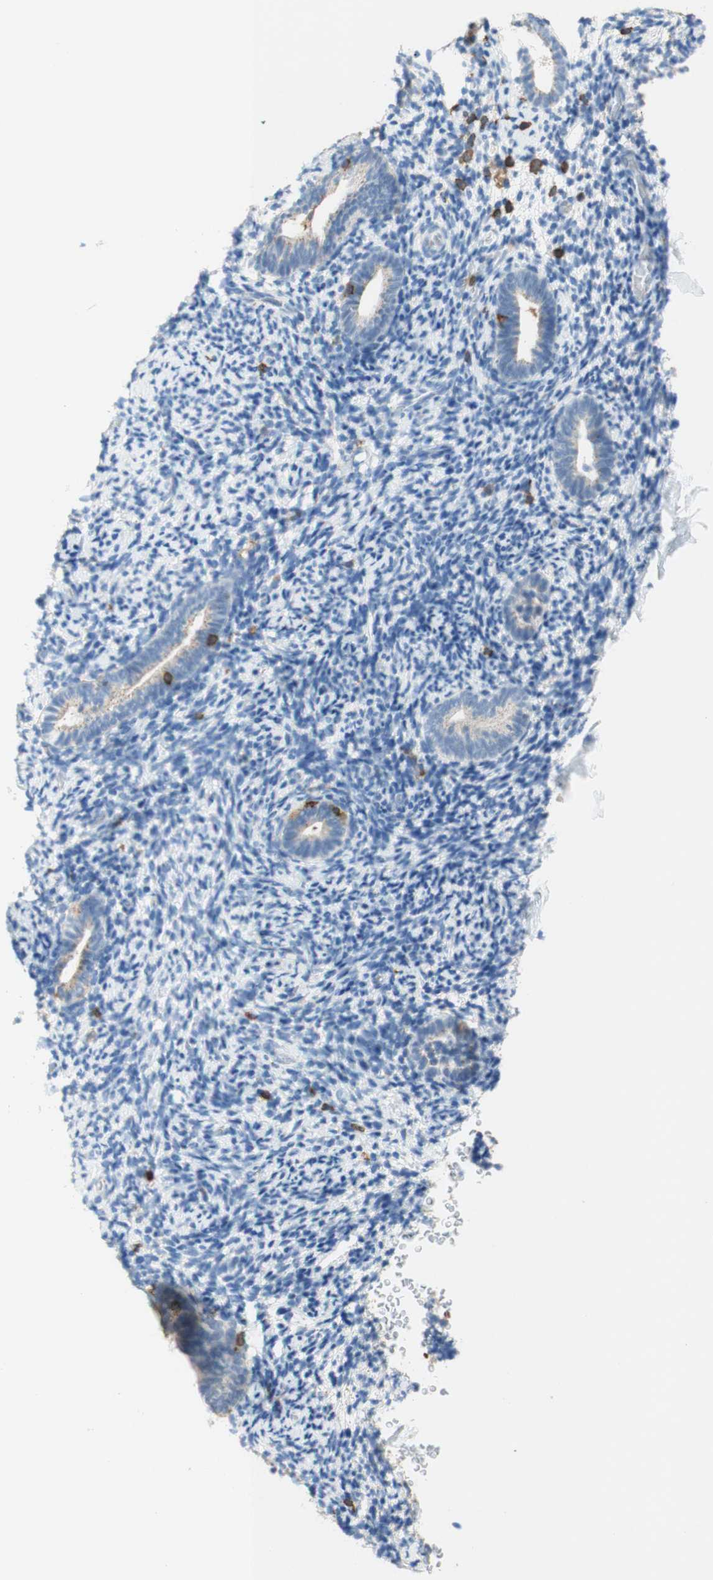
{"staining": {"intensity": "moderate", "quantity": "<25%", "location": "cytoplasmic/membranous"}, "tissue": "endometrium", "cell_type": "Cells in endometrial stroma", "image_type": "normal", "snomed": [{"axis": "morphology", "description": "Normal tissue, NOS"}, {"axis": "topography", "description": "Endometrium"}], "caption": "Brown immunohistochemical staining in benign human endometrium displays moderate cytoplasmic/membranous expression in approximately <25% of cells in endometrial stroma. (DAB IHC with brightfield microscopy, high magnification).", "gene": "SPINK6", "patient": {"sex": "female", "age": 51}}